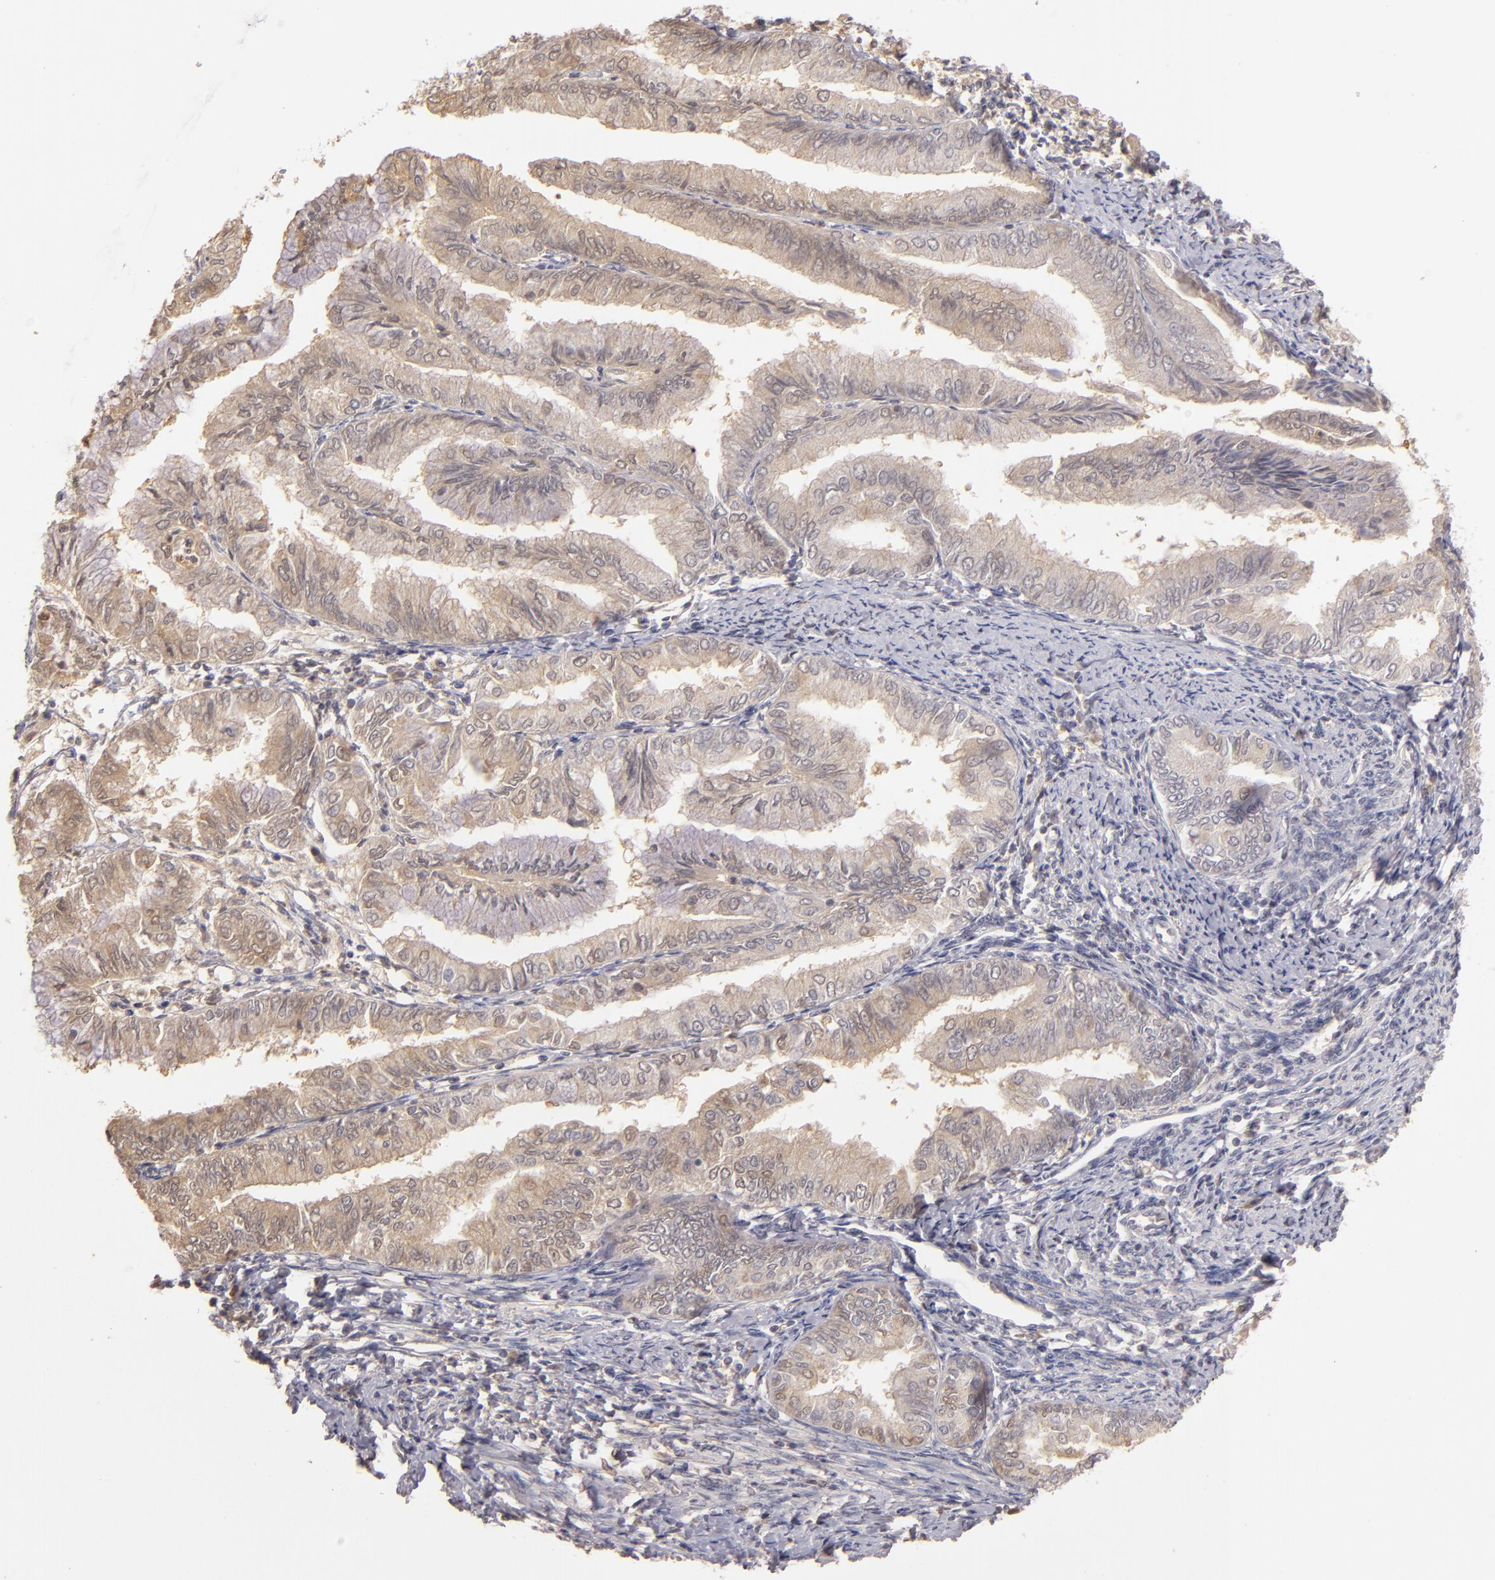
{"staining": {"intensity": "weak", "quantity": ">75%", "location": "cytoplasmic/membranous"}, "tissue": "endometrial cancer", "cell_type": "Tumor cells", "image_type": "cancer", "snomed": [{"axis": "morphology", "description": "Adenocarcinoma, NOS"}, {"axis": "topography", "description": "Endometrium"}], "caption": "Endometrial adenocarcinoma stained with IHC shows weak cytoplasmic/membranous staining in approximately >75% of tumor cells.", "gene": "LRG1", "patient": {"sex": "female", "age": 66}}